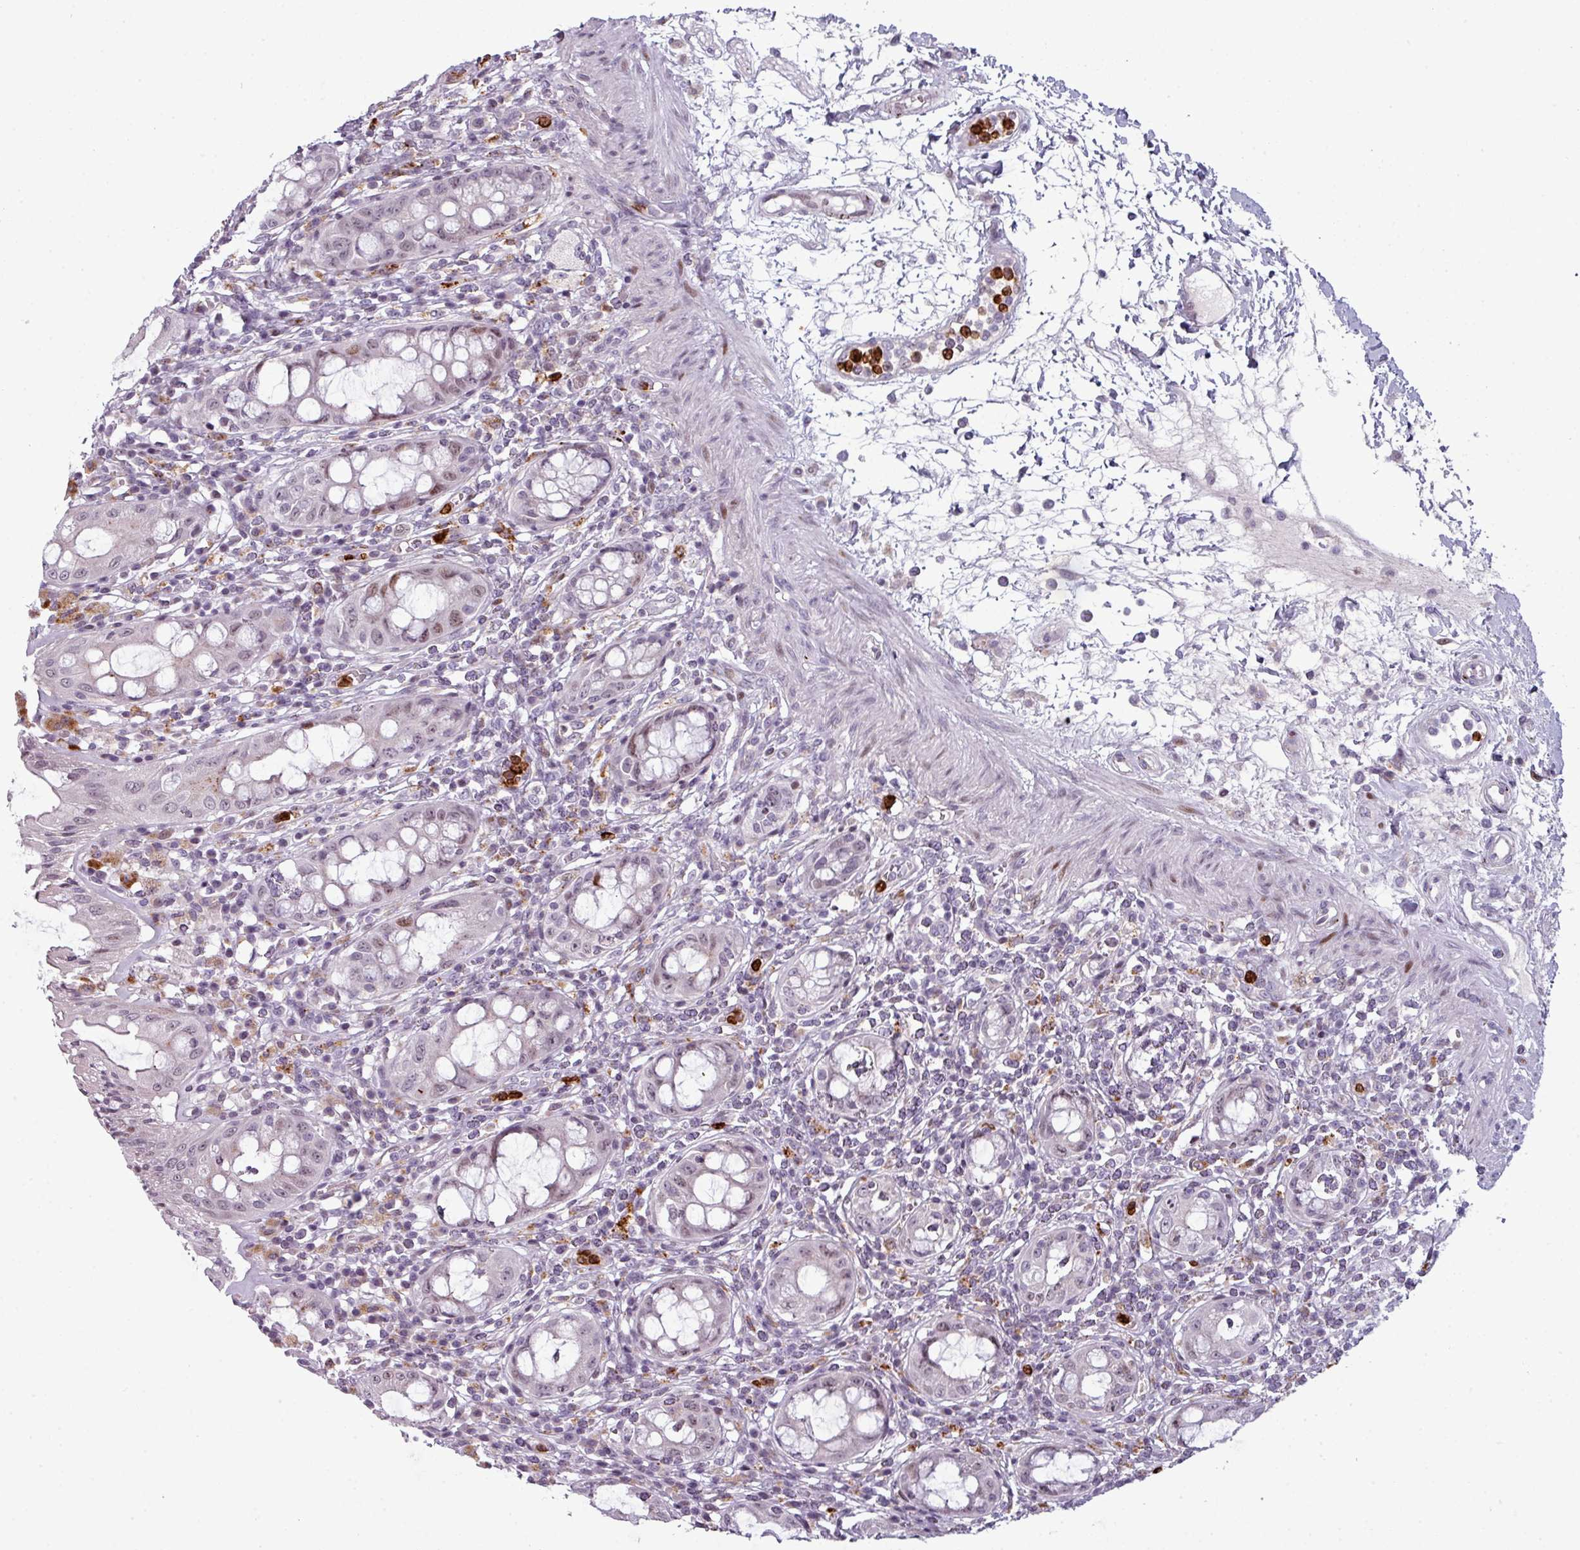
{"staining": {"intensity": "weak", "quantity": "<25%", "location": "nuclear"}, "tissue": "rectum", "cell_type": "Glandular cells", "image_type": "normal", "snomed": [{"axis": "morphology", "description": "Normal tissue, NOS"}, {"axis": "topography", "description": "Rectum"}], "caption": "Normal rectum was stained to show a protein in brown. There is no significant expression in glandular cells. (DAB IHC visualized using brightfield microscopy, high magnification).", "gene": "TMEFF1", "patient": {"sex": "female", "age": 57}}